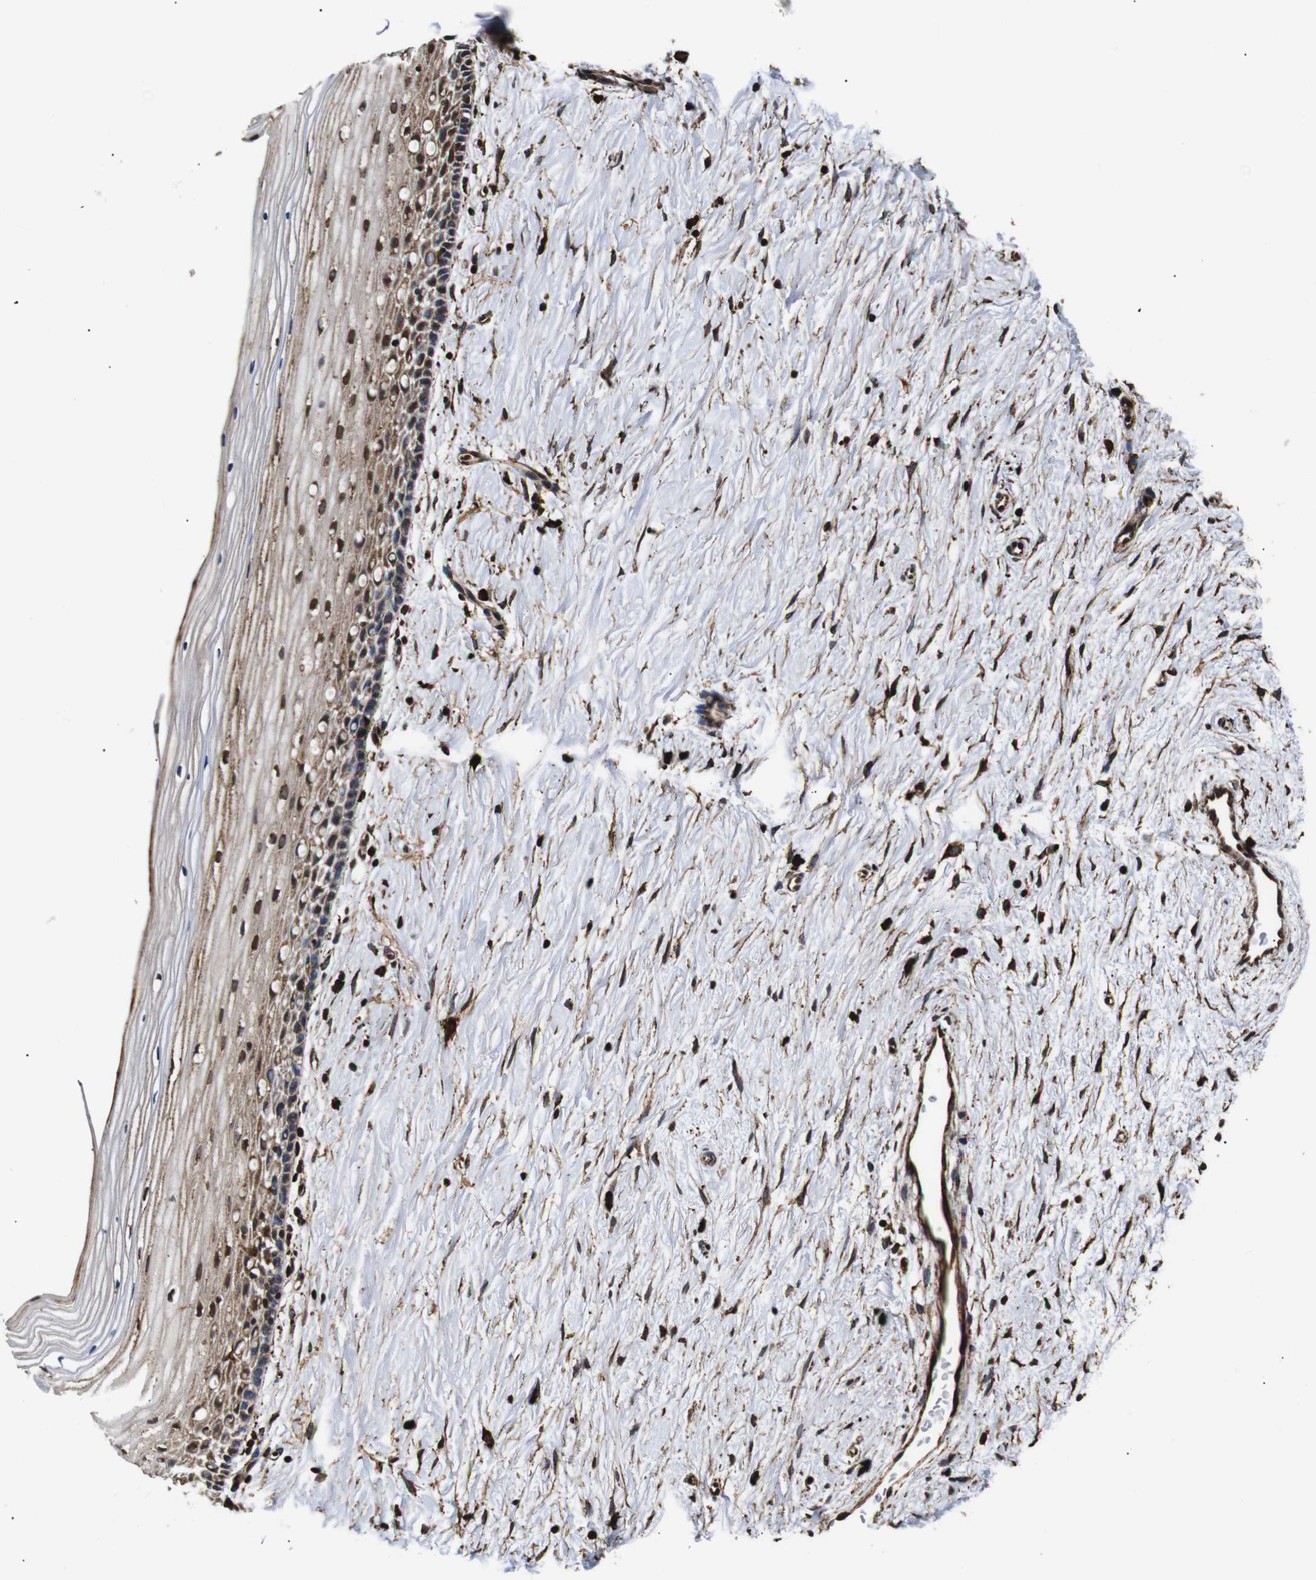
{"staining": {"intensity": "moderate", "quantity": ">75%", "location": "cytoplasmic/membranous"}, "tissue": "cervix", "cell_type": "Glandular cells", "image_type": "normal", "snomed": [{"axis": "morphology", "description": "Normal tissue, NOS"}, {"axis": "topography", "description": "Cervix"}], "caption": "DAB immunohistochemical staining of benign cervix reveals moderate cytoplasmic/membranous protein expression in approximately >75% of glandular cells. (brown staining indicates protein expression, while blue staining denotes nuclei).", "gene": "HHIP", "patient": {"sex": "female", "age": 39}}